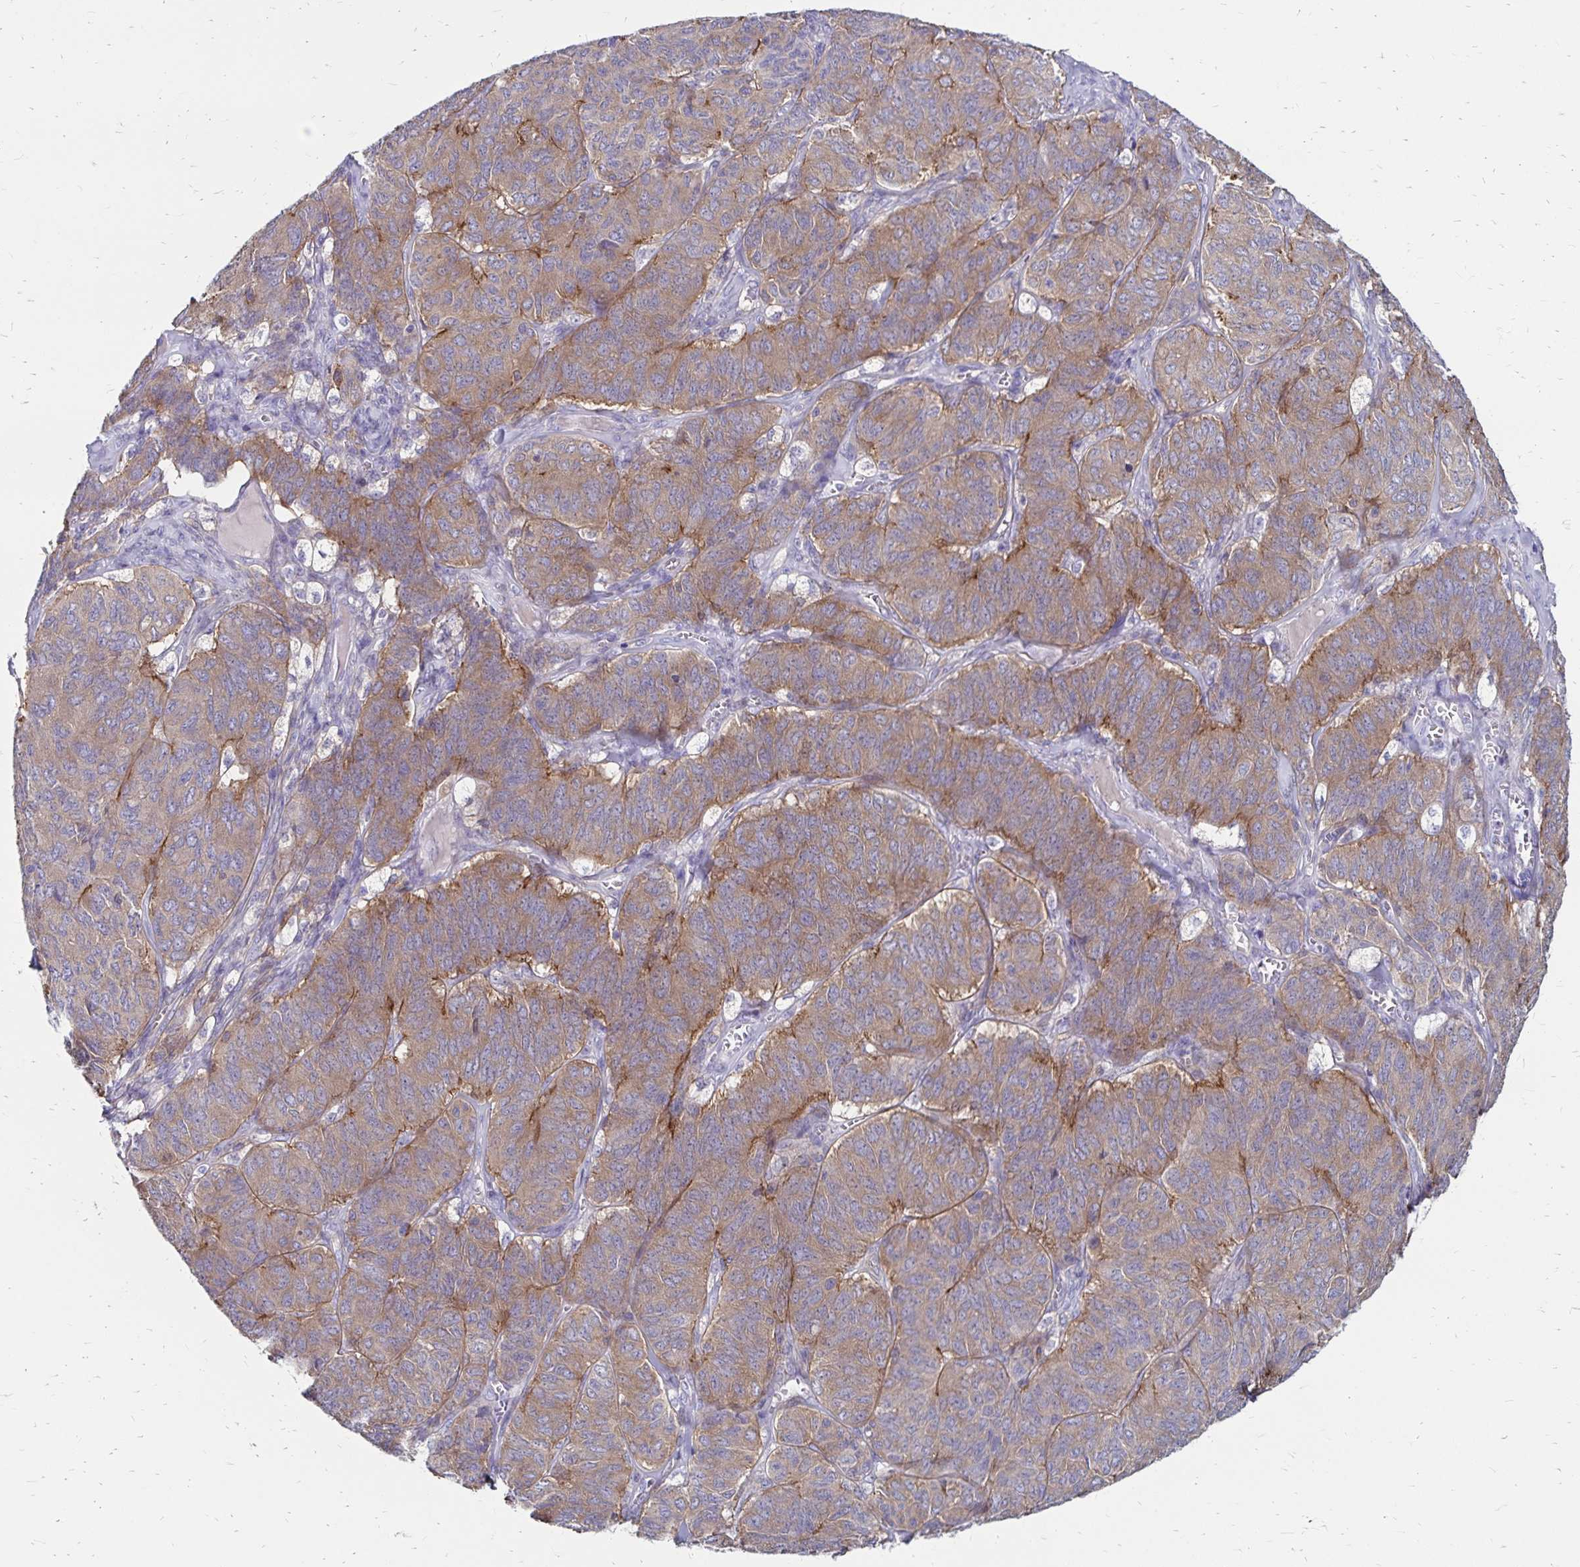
{"staining": {"intensity": "weak", "quantity": "25%-75%", "location": "cytoplasmic/membranous"}, "tissue": "ovarian cancer", "cell_type": "Tumor cells", "image_type": "cancer", "snomed": [{"axis": "morphology", "description": "Carcinoma, endometroid"}, {"axis": "topography", "description": "Ovary"}], "caption": "Immunohistochemical staining of endometroid carcinoma (ovarian) exhibits low levels of weak cytoplasmic/membranous staining in approximately 25%-75% of tumor cells.", "gene": "TNS3", "patient": {"sex": "female", "age": 80}}